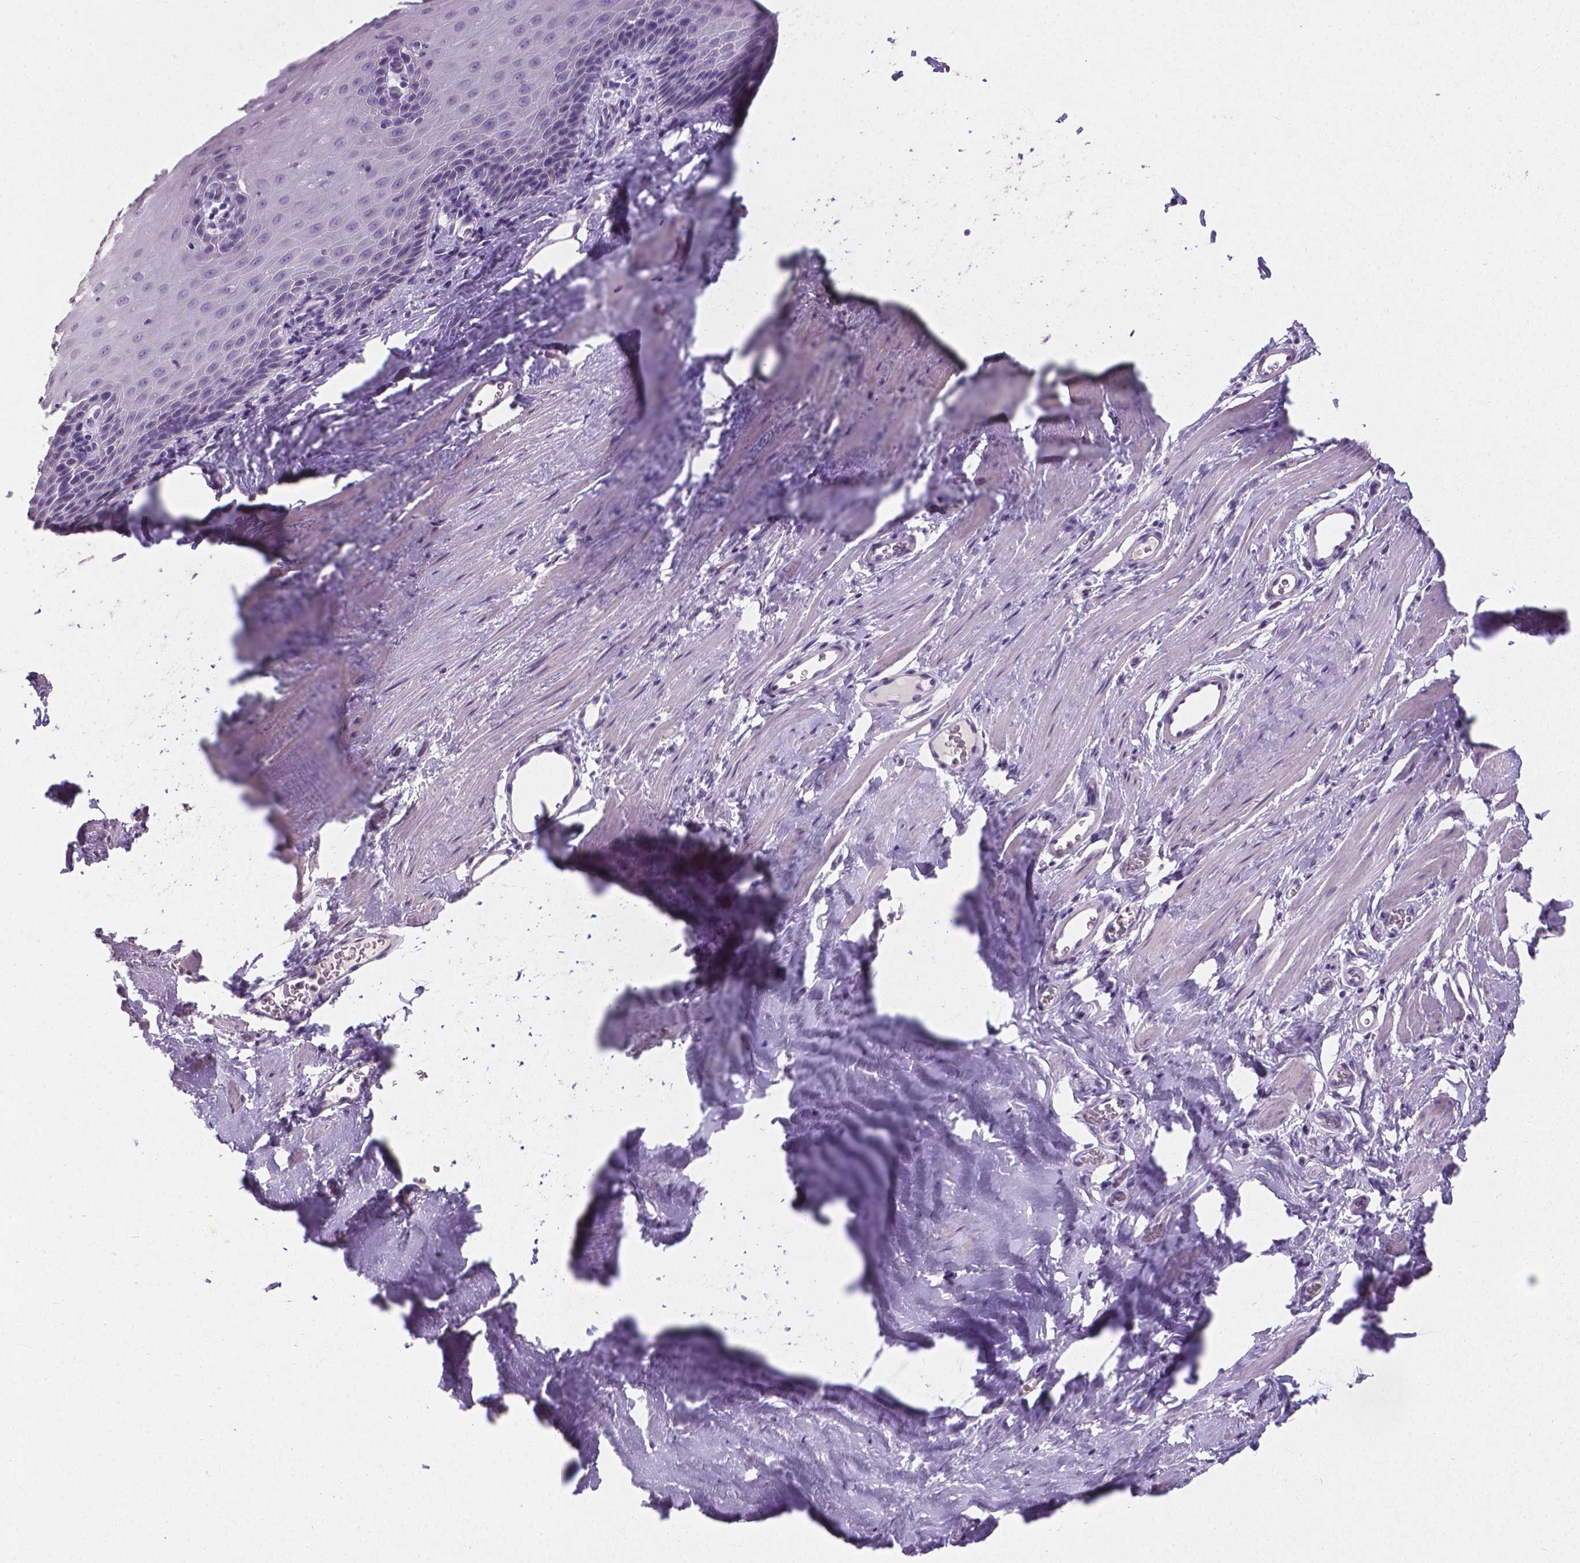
{"staining": {"intensity": "negative", "quantity": "none", "location": "none"}, "tissue": "esophagus", "cell_type": "Squamous epithelial cells", "image_type": "normal", "snomed": [{"axis": "morphology", "description": "Normal tissue, NOS"}, {"axis": "topography", "description": "Esophagus"}], "caption": "Immunohistochemical staining of benign human esophagus shows no significant expression in squamous epithelial cells. The staining was performed using DAB (3,3'-diaminobenzidine) to visualize the protein expression in brown, while the nuclei were stained in blue with hematoxylin (Magnification: 20x).", "gene": "XPNPEP2", "patient": {"sex": "male", "age": 64}}